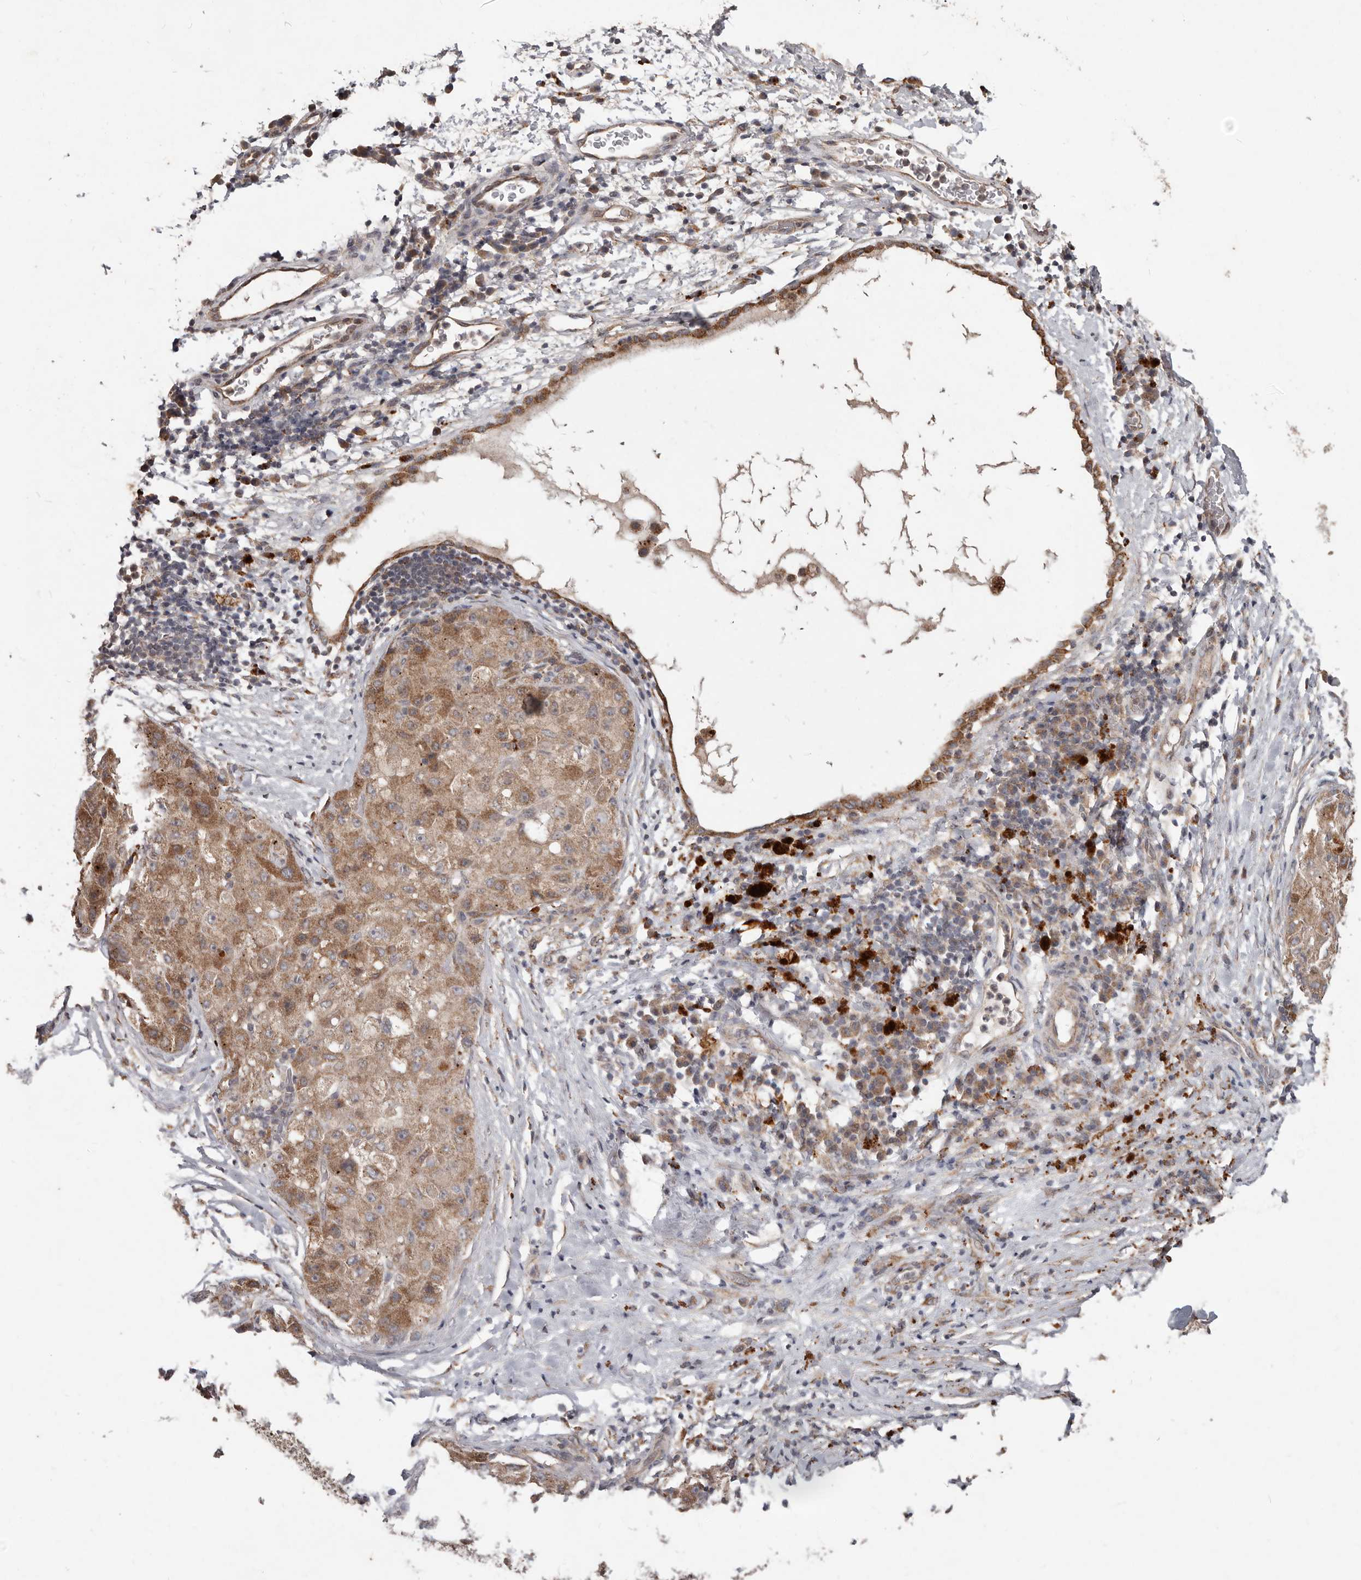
{"staining": {"intensity": "moderate", "quantity": ">75%", "location": "cytoplasmic/membranous"}, "tissue": "liver cancer", "cell_type": "Tumor cells", "image_type": "cancer", "snomed": [{"axis": "morphology", "description": "Carcinoma, Hepatocellular, NOS"}, {"axis": "topography", "description": "Liver"}], "caption": "DAB immunohistochemical staining of hepatocellular carcinoma (liver) exhibits moderate cytoplasmic/membranous protein positivity in approximately >75% of tumor cells.", "gene": "PLOD2", "patient": {"sex": "male", "age": 80}}